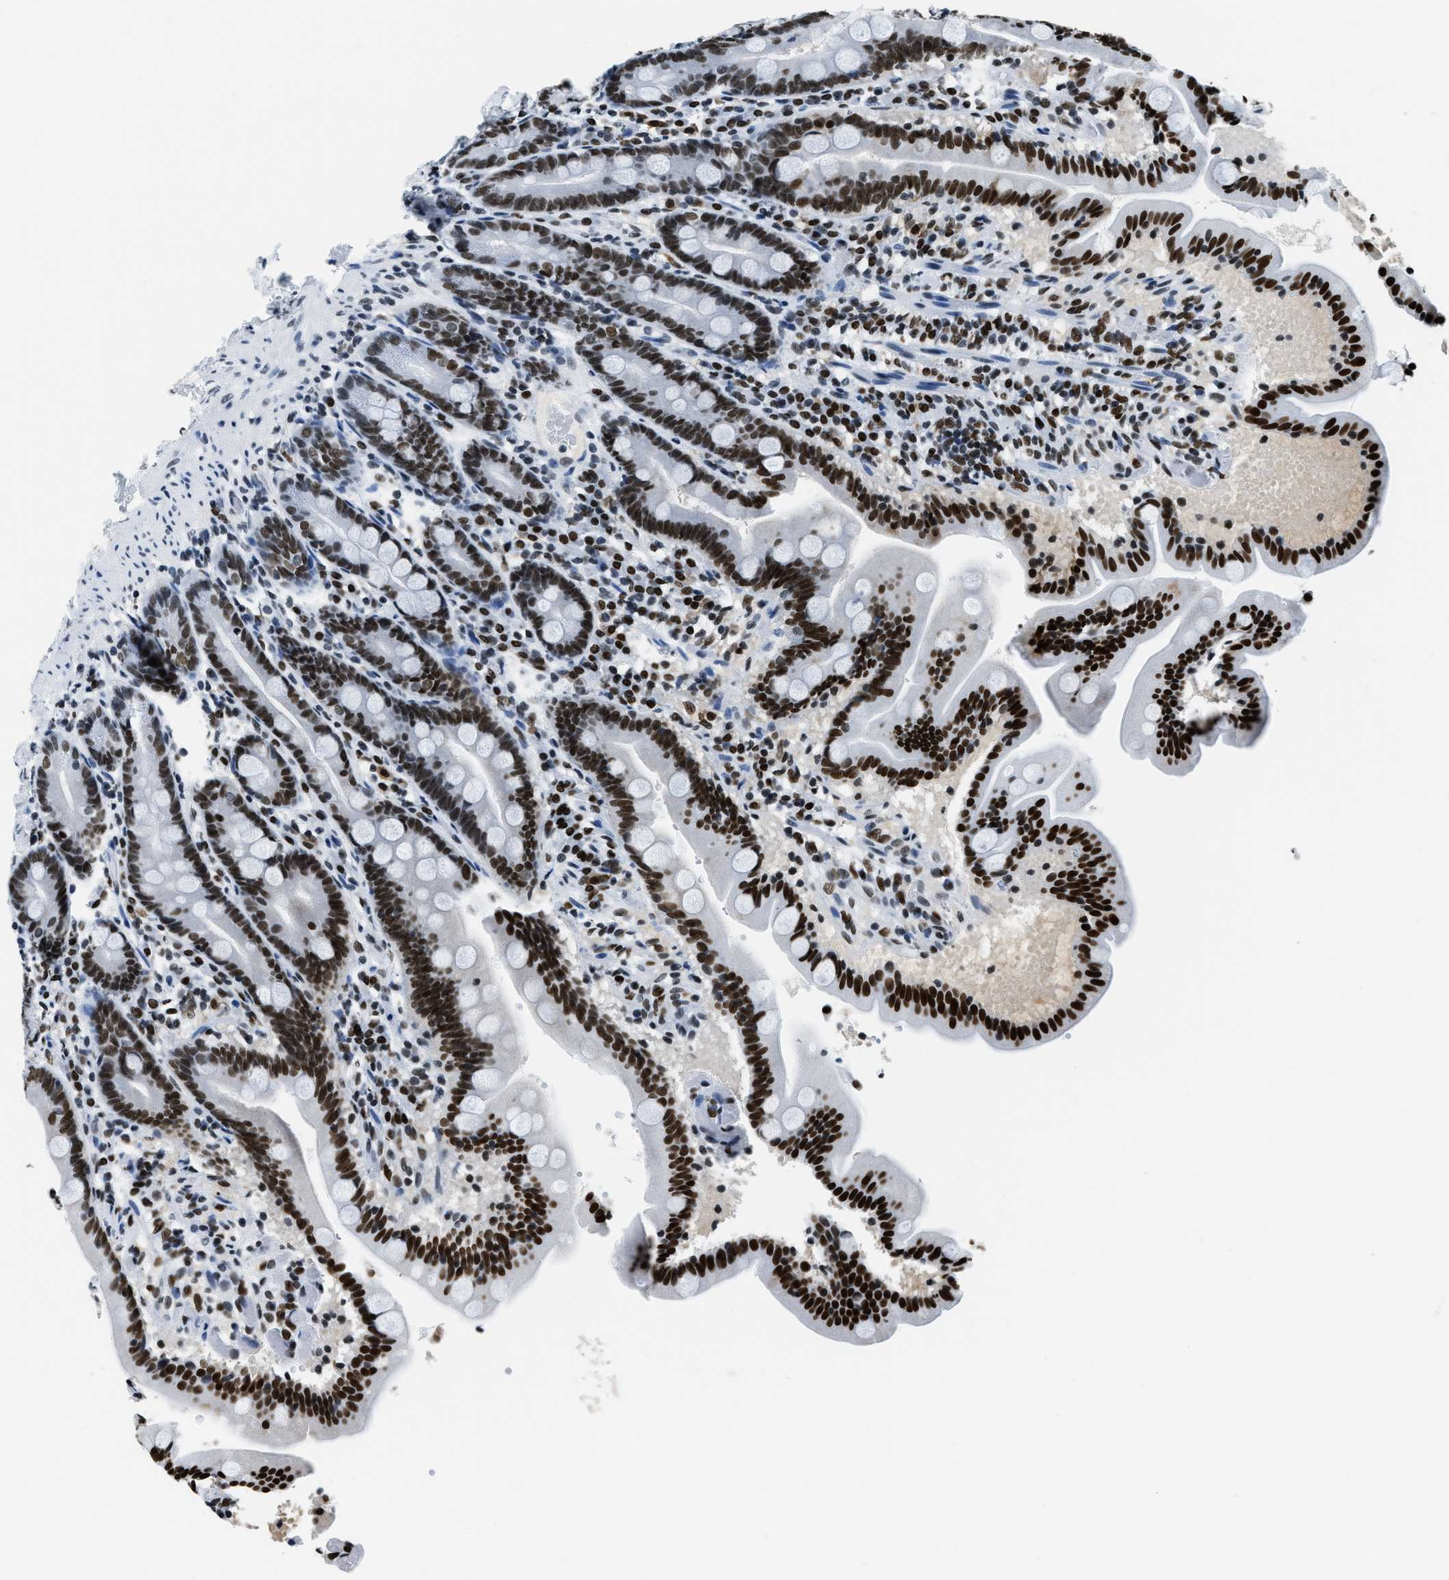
{"staining": {"intensity": "strong", "quantity": ">75%", "location": "nuclear"}, "tissue": "duodenum", "cell_type": "Glandular cells", "image_type": "normal", "snomed": [{"axis": "morphology", "description": "Normal tissue, NOS"}, {"axis": "topography", "description": "Duodenum"}], "caption": "High-magnification brightfield microscopy of benign duodenum stained with DAB (3,3'-diaminobenzidine) (brown) and counterstained with hematoxylin (blue). glandular cells exhibit strong nuclear positivity is present in approximately>75% of cells. The staining was performed using DAB to visualize the protein expression in brown, while the nuclei were stained in blue with hematoxylin (Magnification: 20x).", "gene": "TOP1", "patient": {"sex": "male", "age": 54}}